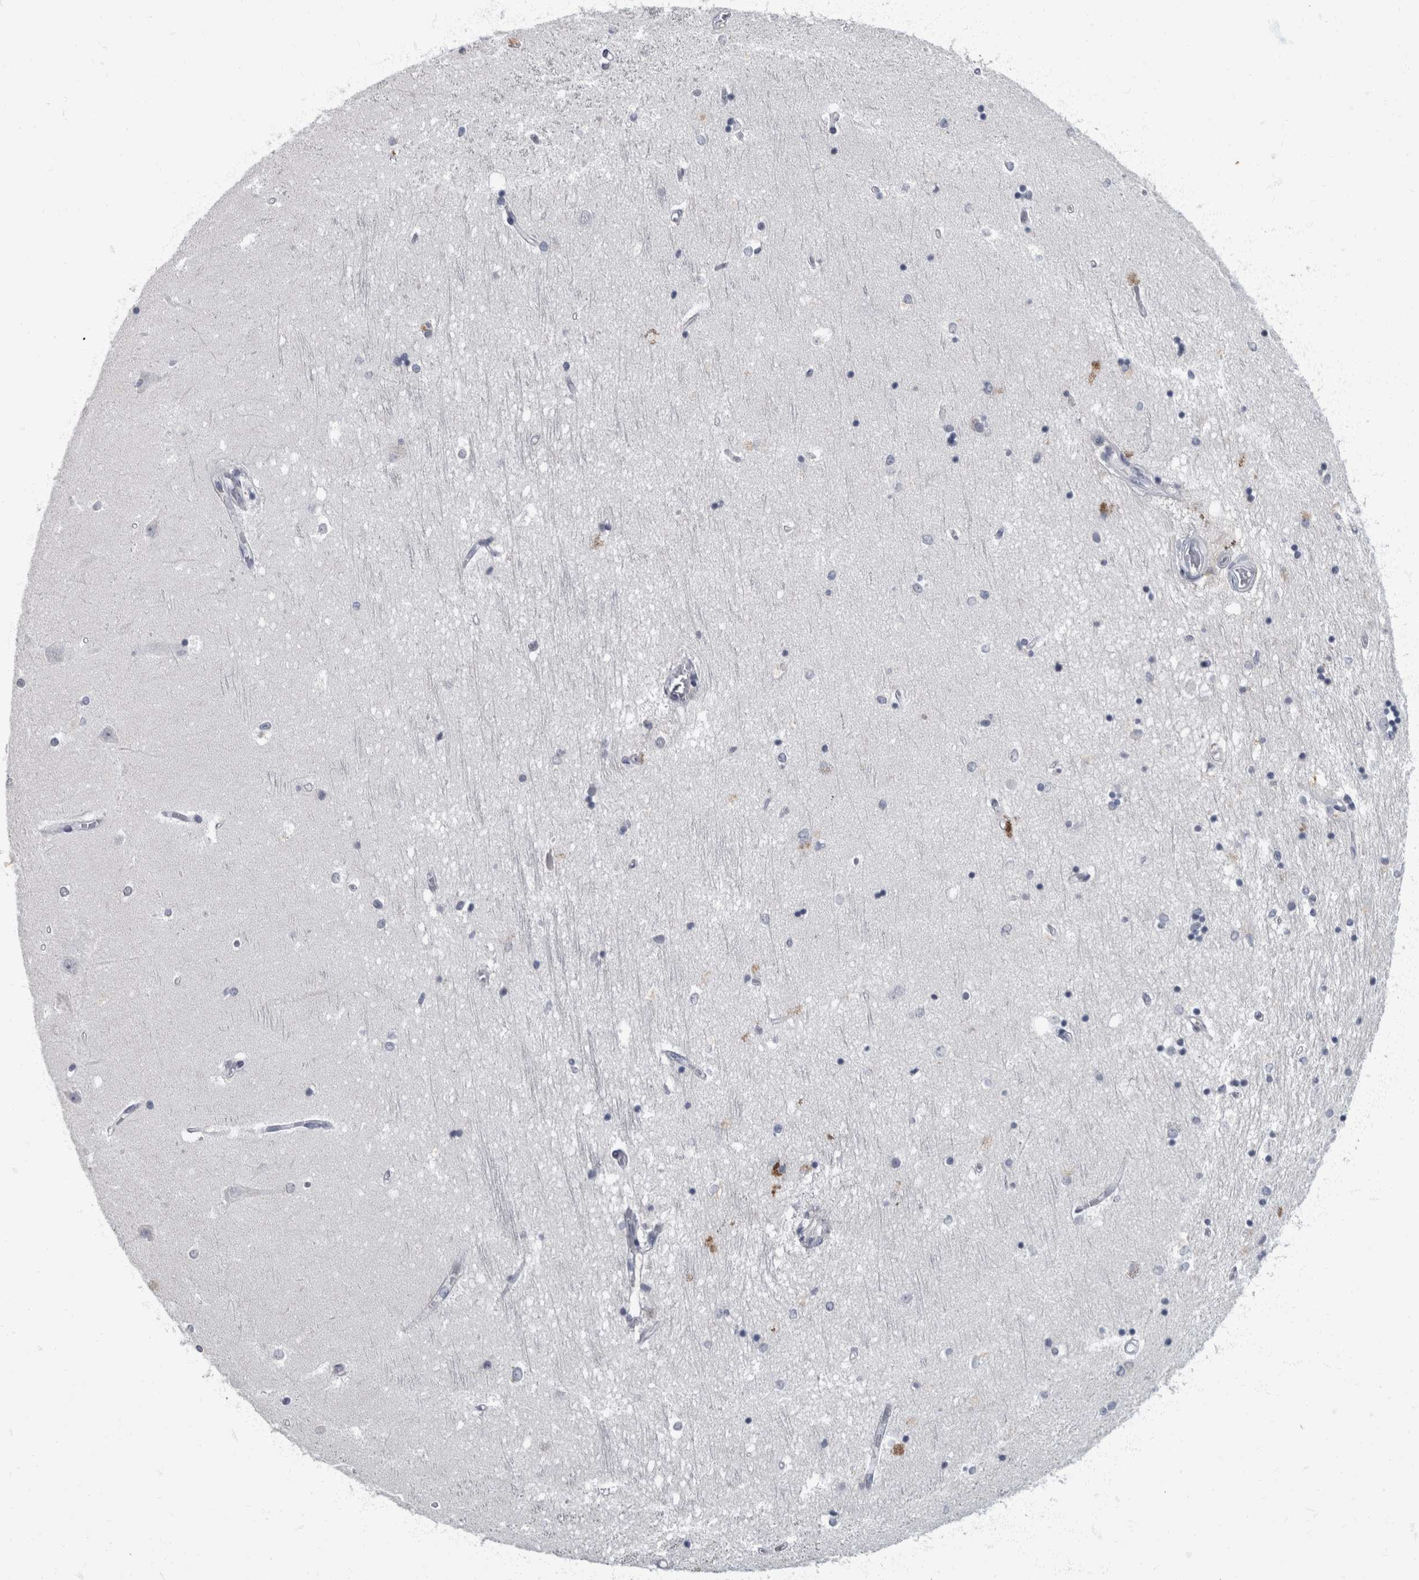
{"staining": {"intensity": "negative", "quantity": "none", "location": "none"}, "tissue": "hippocampus", "cell_type": "Glial cells", "image_type": "normal", "snomed": [{"axis": "morphology", "description": "Normal tissue, NOS"}, {"axis": "topography", "description": "Hippocampus"}], "caption": "This histopathology image is of normal hippocampus stained with immunohistochemistry to label a protein in brown with the nuclei are counter-stained blue. There is no expression in glial cells.", "gene": "DSG2", "patient": {"sex": "male", "age": 45}}